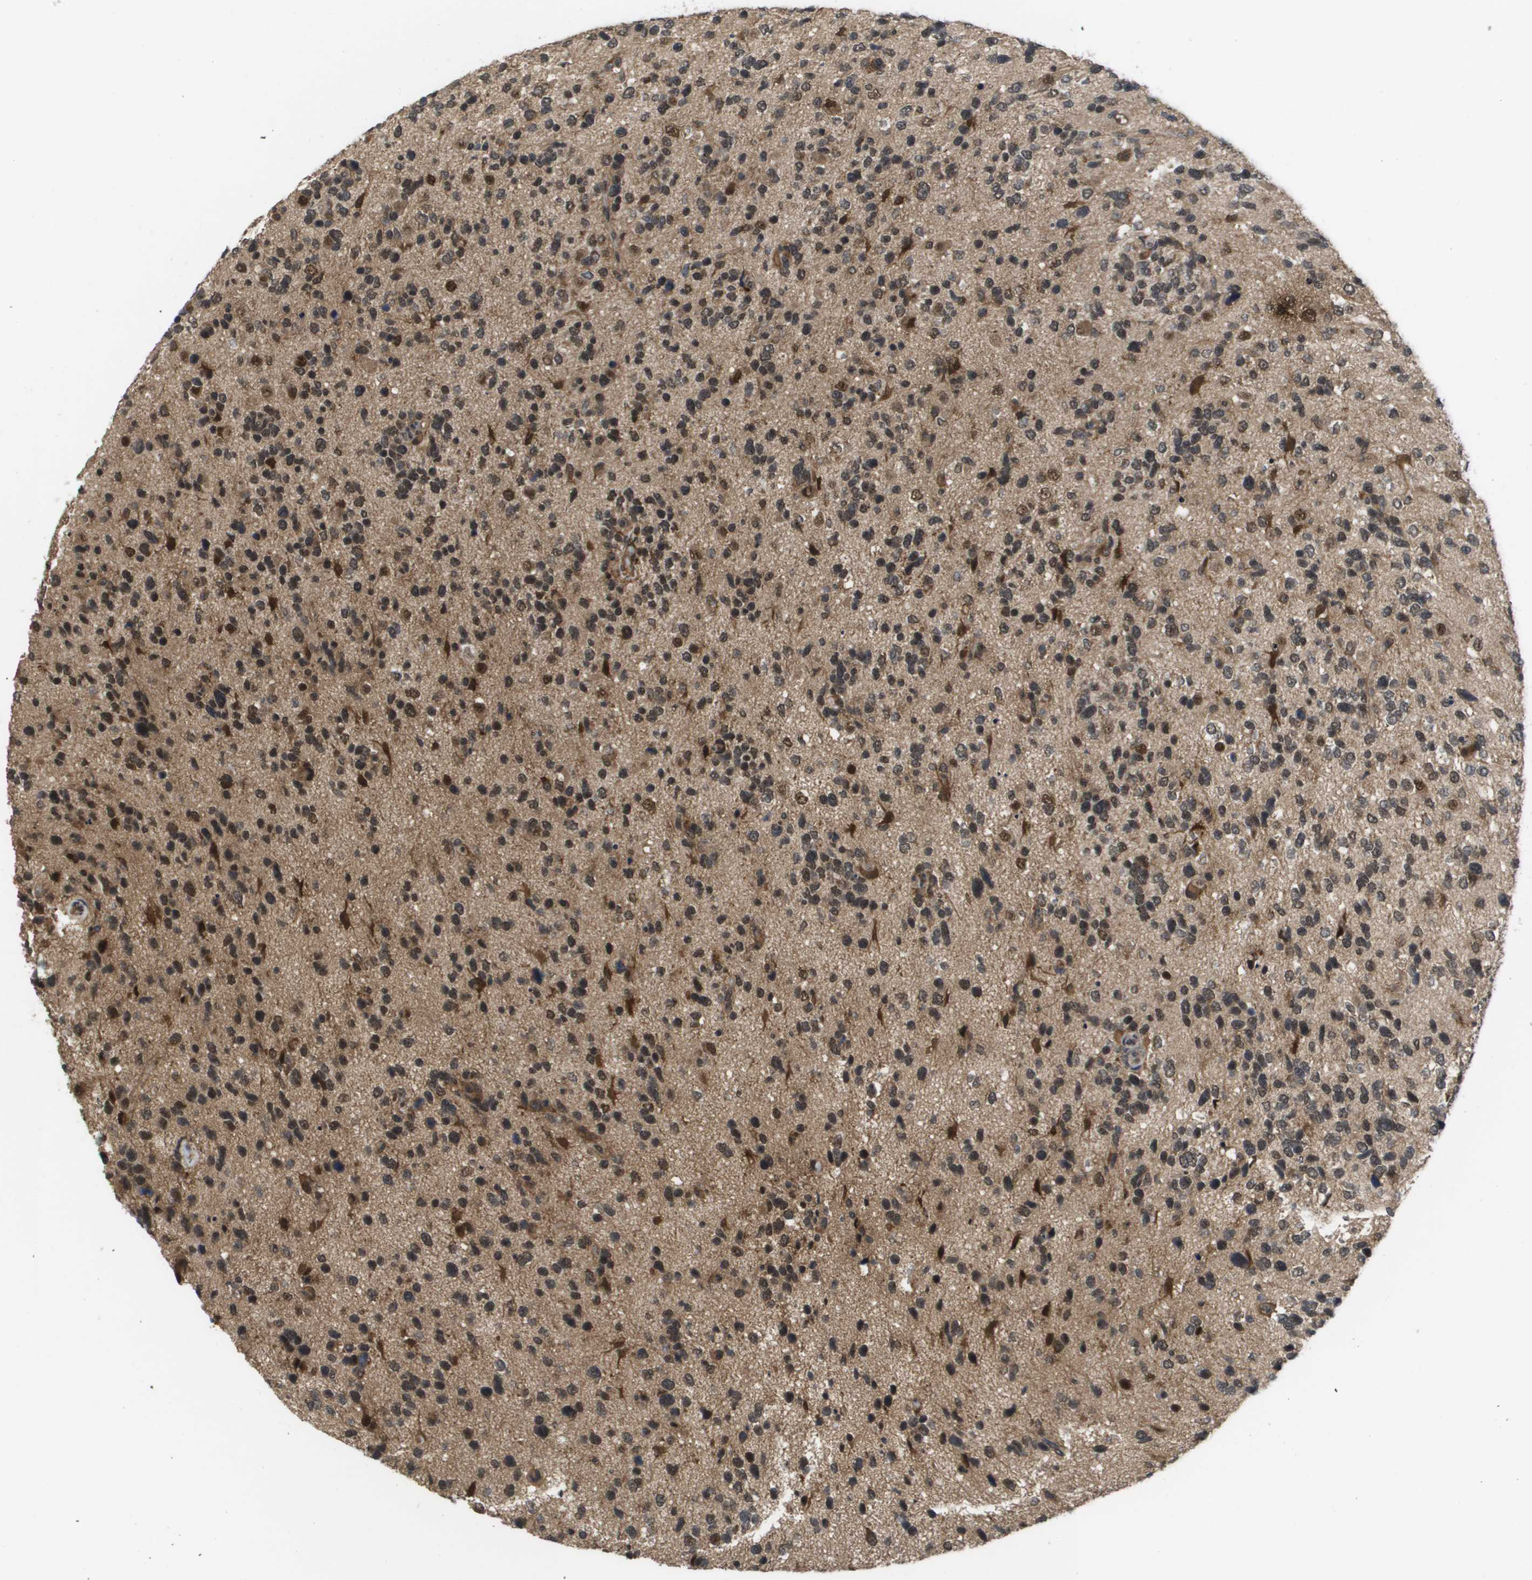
{"staining": {"intensity": "strong", "quantity": "25%-75%", "location": "cytoplasmic/membranous,nuclear"}, "tissue": "glioma", "cell_type": "Tumor cells", "image_type": "cancer", "snomed": [{"axis": "morphology", "description": "Glioma, malignant, High grade"}, {"axis": "topography", "description": "Brain"}], "caption": "Strong cytoplasmic/membranous and nuclear protein staining is present in approximately 25%-75% of tumor cells in glioma. The staining was performed using DAB to visualize the protein expression in brown, while the nuclei were stained in blue with hematoxylin (Magnification: 20x).", "gene": "AMBRA1", "patient": {"sex": "female", "age": 58}}